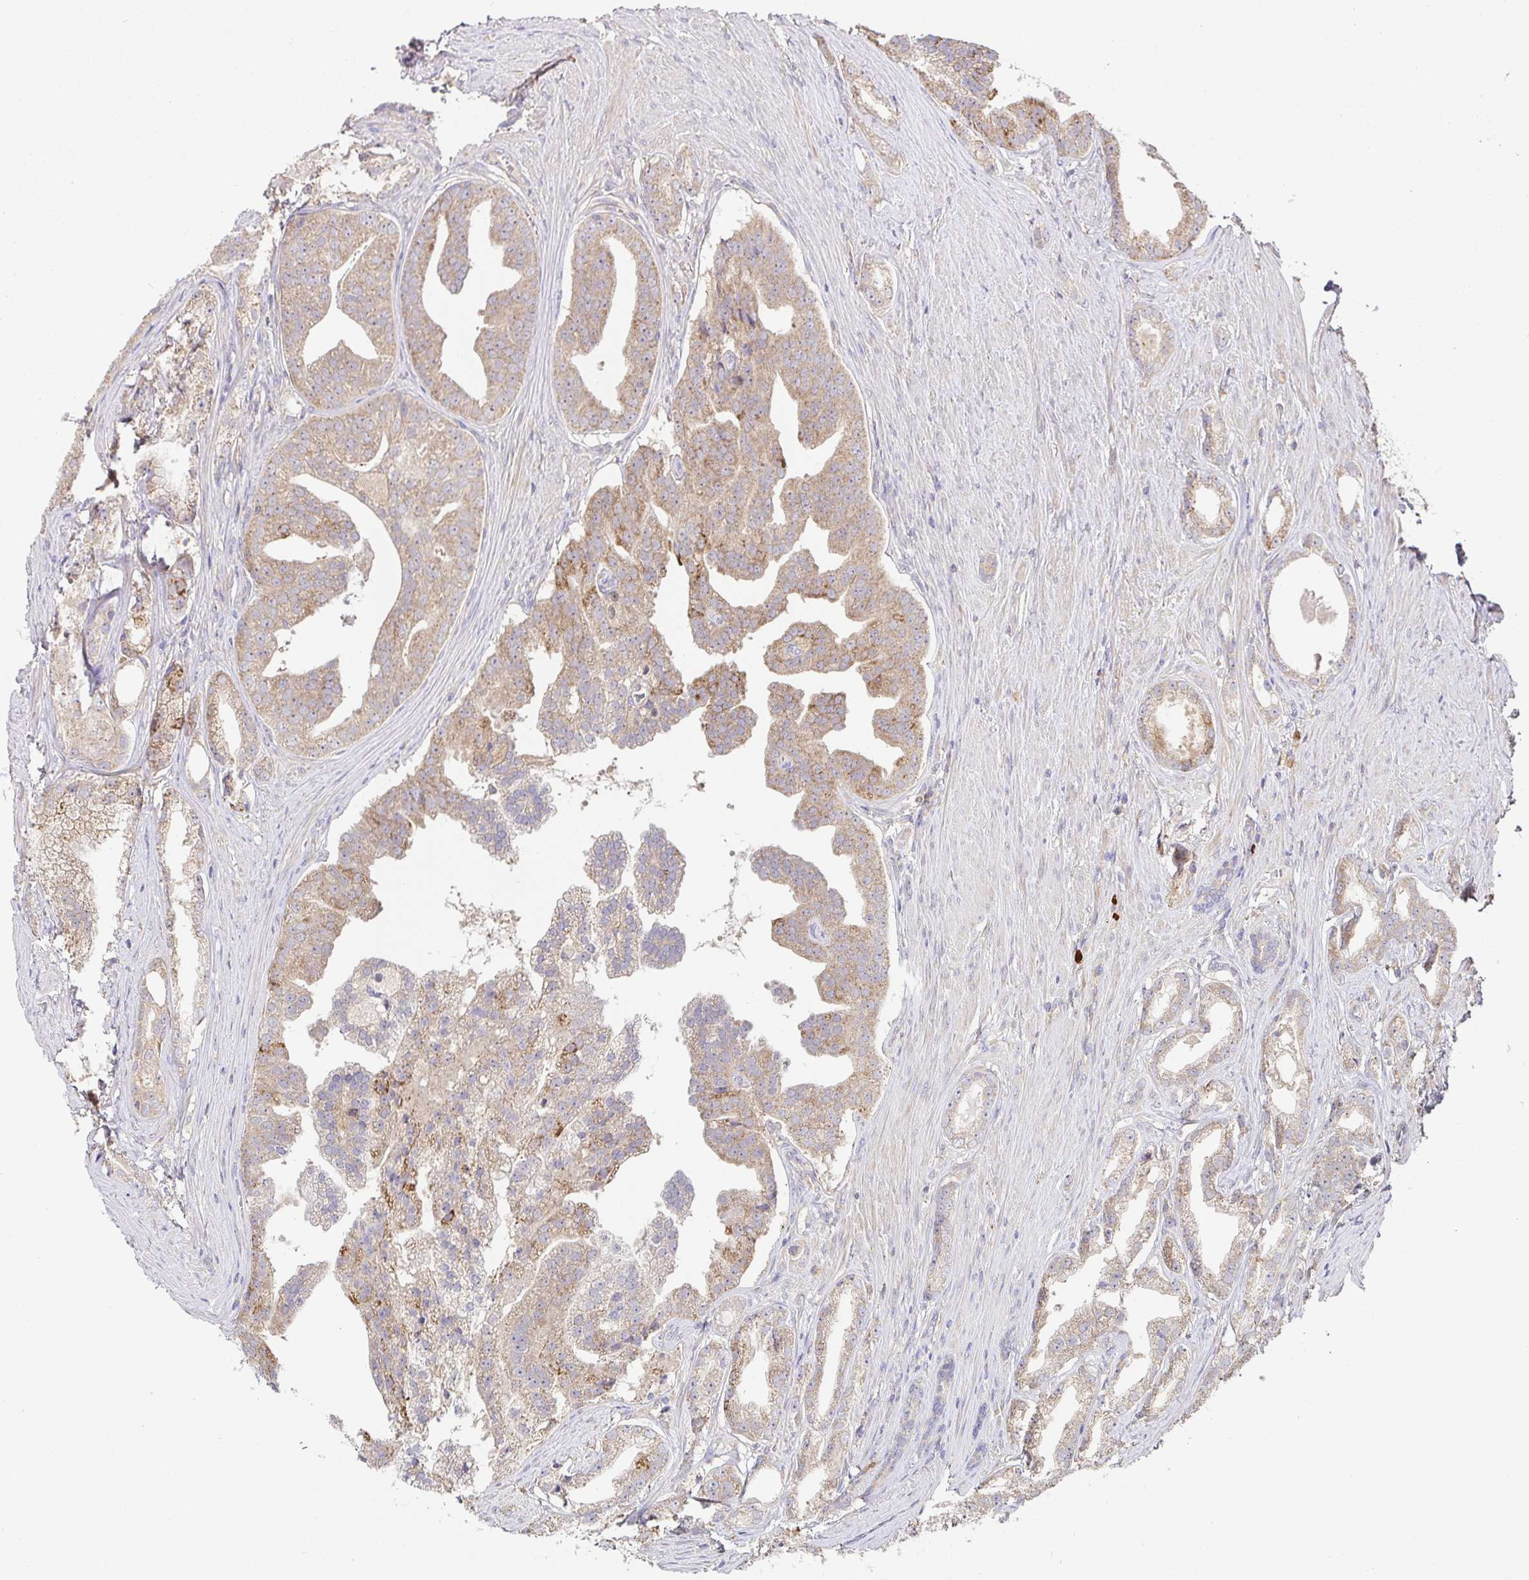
{"staining": {"intensity": "weak", "quantity": ">75%", "location": "cytoplasmic/membranous"}, "tissue": "prostate cancer", "cell_type": "Tumor cells", "image_type": "cancer", "snomed": [{"axis": "morphology", "description": "Adenocarcinoma, Low grade"}, {"axis": "topography", "description": "Prostate"}], "caption": "Tumor cells demonstrate low levels of weak cytoplasmic/membranous positivity in approximately >75% of cells in human prostate cancer (low-grade adenocarcinoma). The staining is performed using DAB (3,3'-diaminobenzidine) brown chromogen to label protein expression. The nuclei are counter-stained blue using hematoxylin.", "gene": "HAGH", "patient": {"sex": "male", "age": 65}}